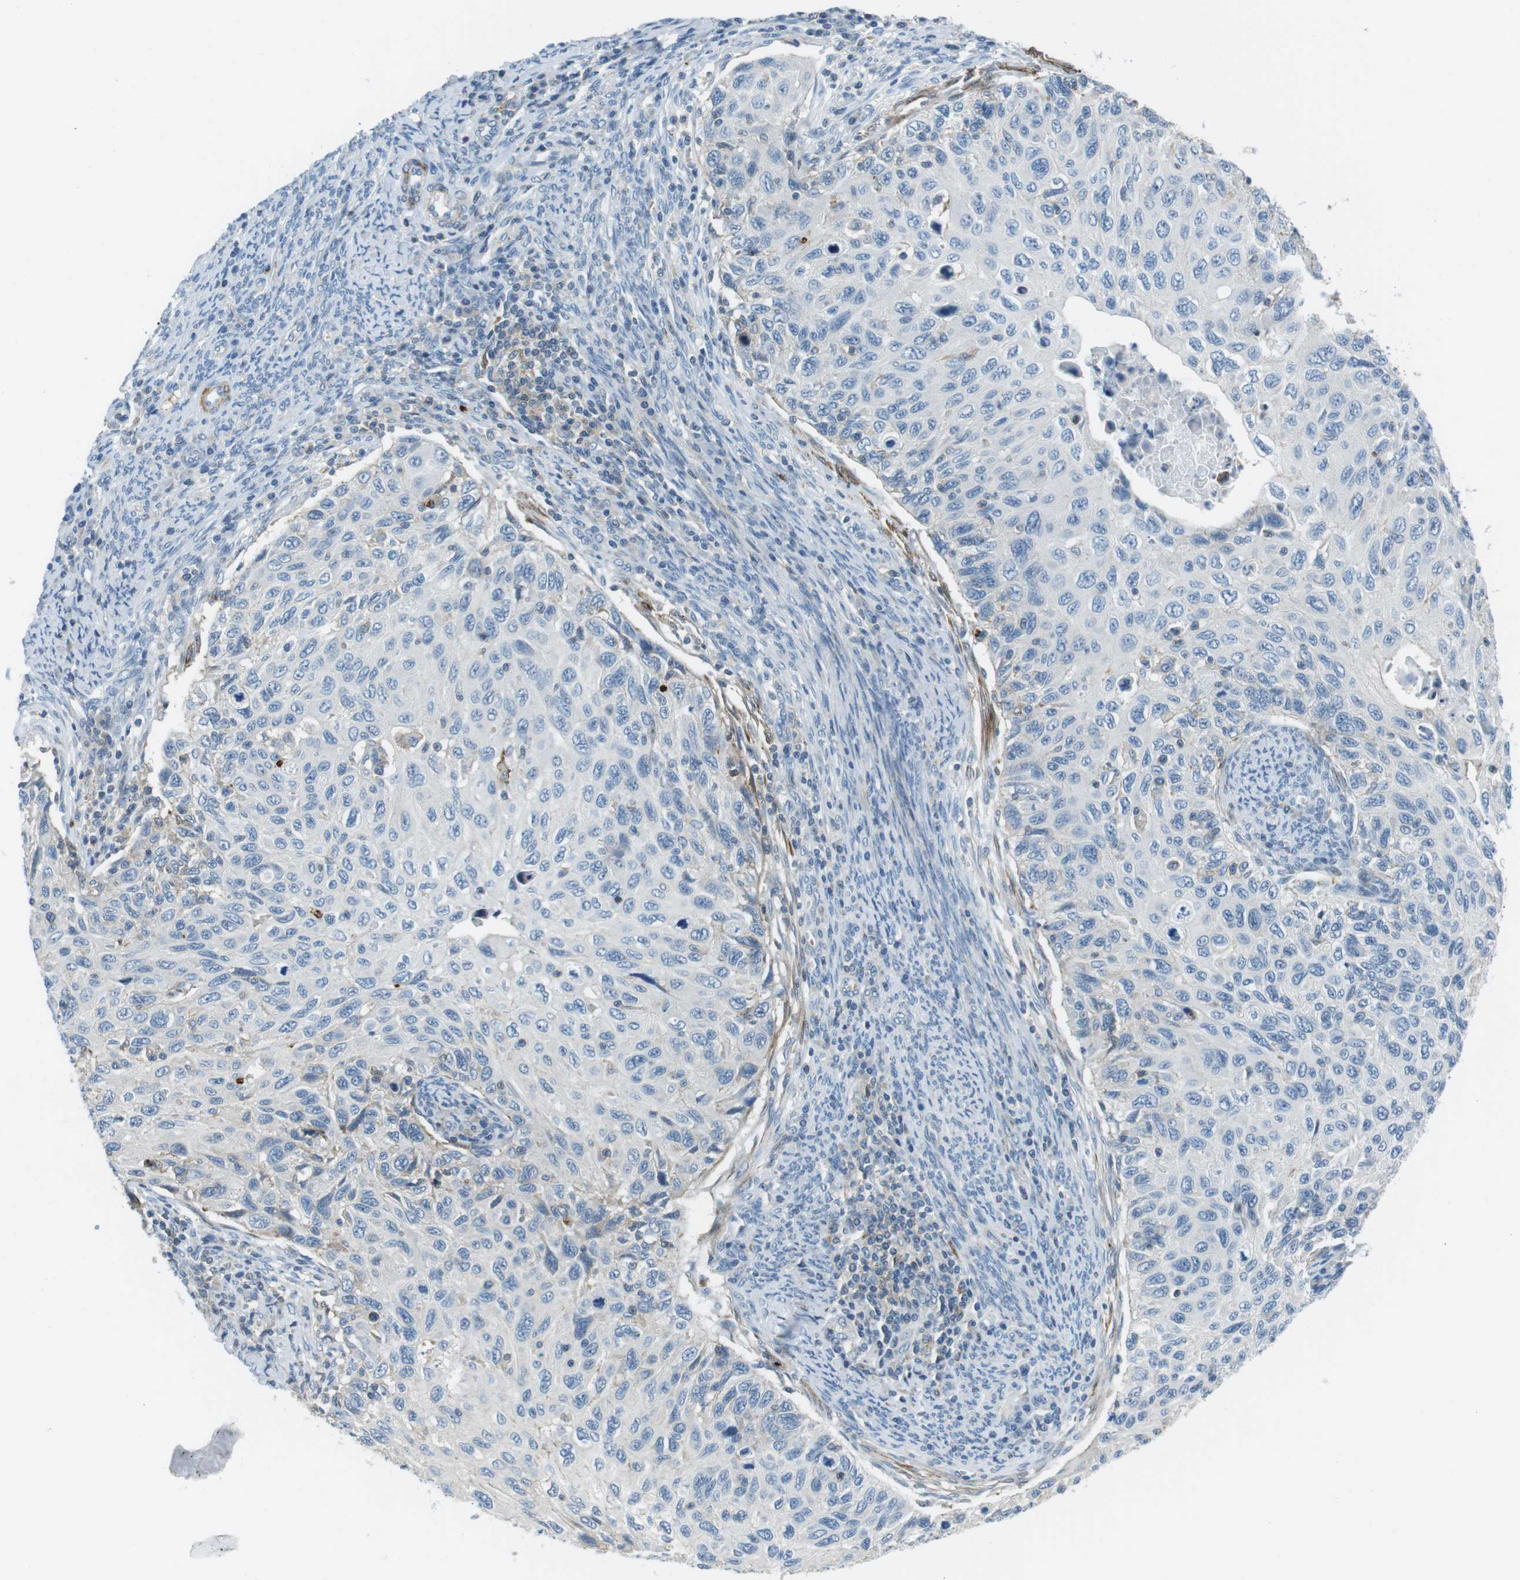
{"staining": {"intensity": "negative", "quantity": "none", "location": "none"}, "tissue": "cervical cancer", "cell_type": "Tumor cells", "image_type": "cancer", "snomed": [{"axis": "morphology", "description": "Squamous cell carcinoma, NOS"}, {"axis": "topography", "description": "Cervix"}], "caption": "IHC photomicrograph of human cervical cancer (squamous cell carcinoma) stained for a protein (brown), which demonstrates no expression in tumor cells.", "gene": "ARVCF", "patient": {"sex": "female", "age": 70}}